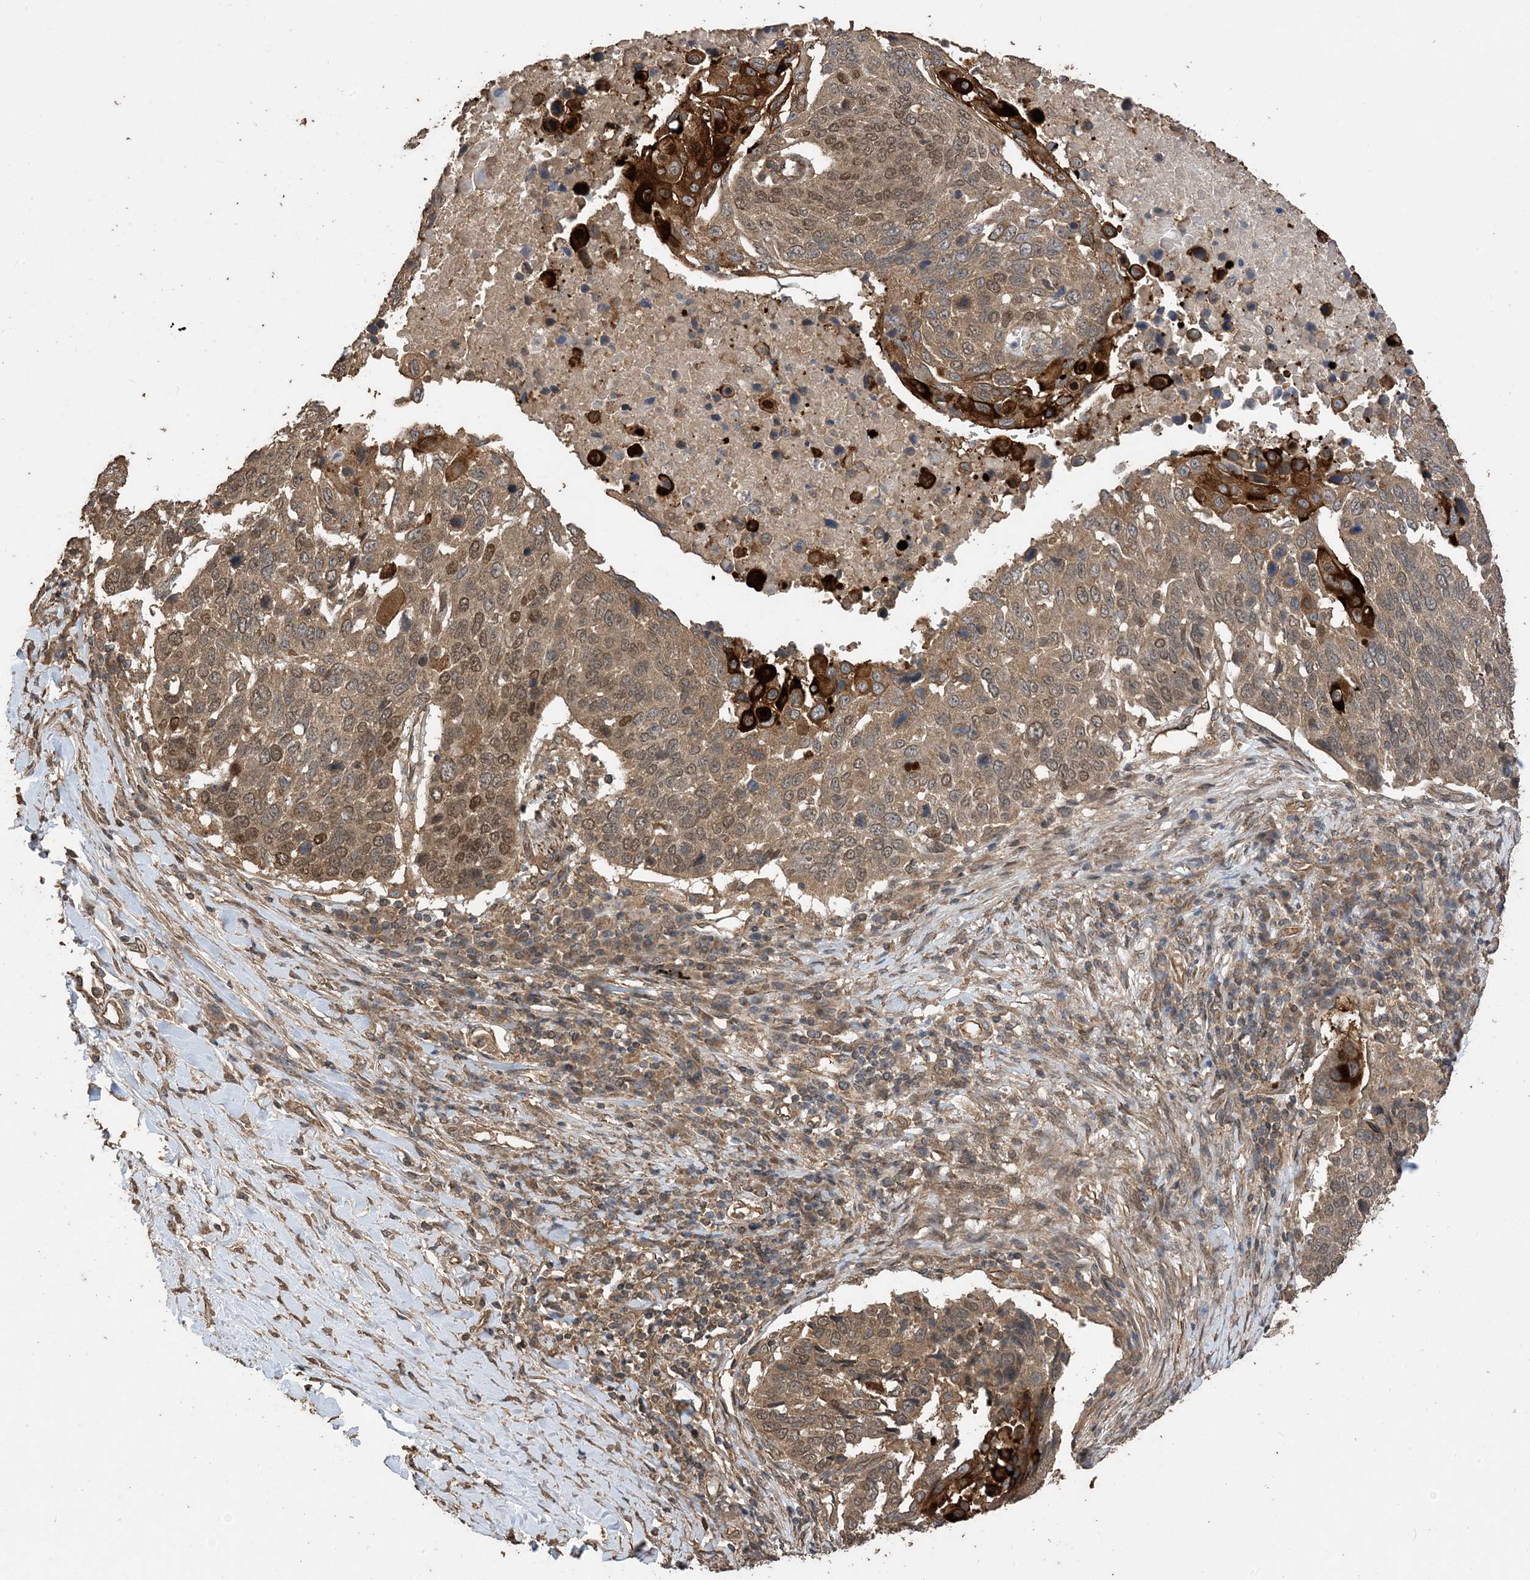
{"staining": {"intensity": "moderate", "quantity": ">75%", "location": "cytoplasmic/membranous,nuclear"}, "tissue": "lung cancer", "cell_type": "Tumor cells", "image_type": "cancer", "snomed": [{"axis": "morphology", "description": "Squamous cell carcinoma, NOS"}, {"axis": "topography", "description": "Lung"}], "caption": "There is medium levels of moderate cytoplasmic/membranous and nuclear positivity in tumor cells of lung cancer (squamous cell carcinoma), as demonstrated by immunohistochemical staining (brown color).", "gene": "ZKSCAN5", "patient": {"sex": "male", "age": 66}}